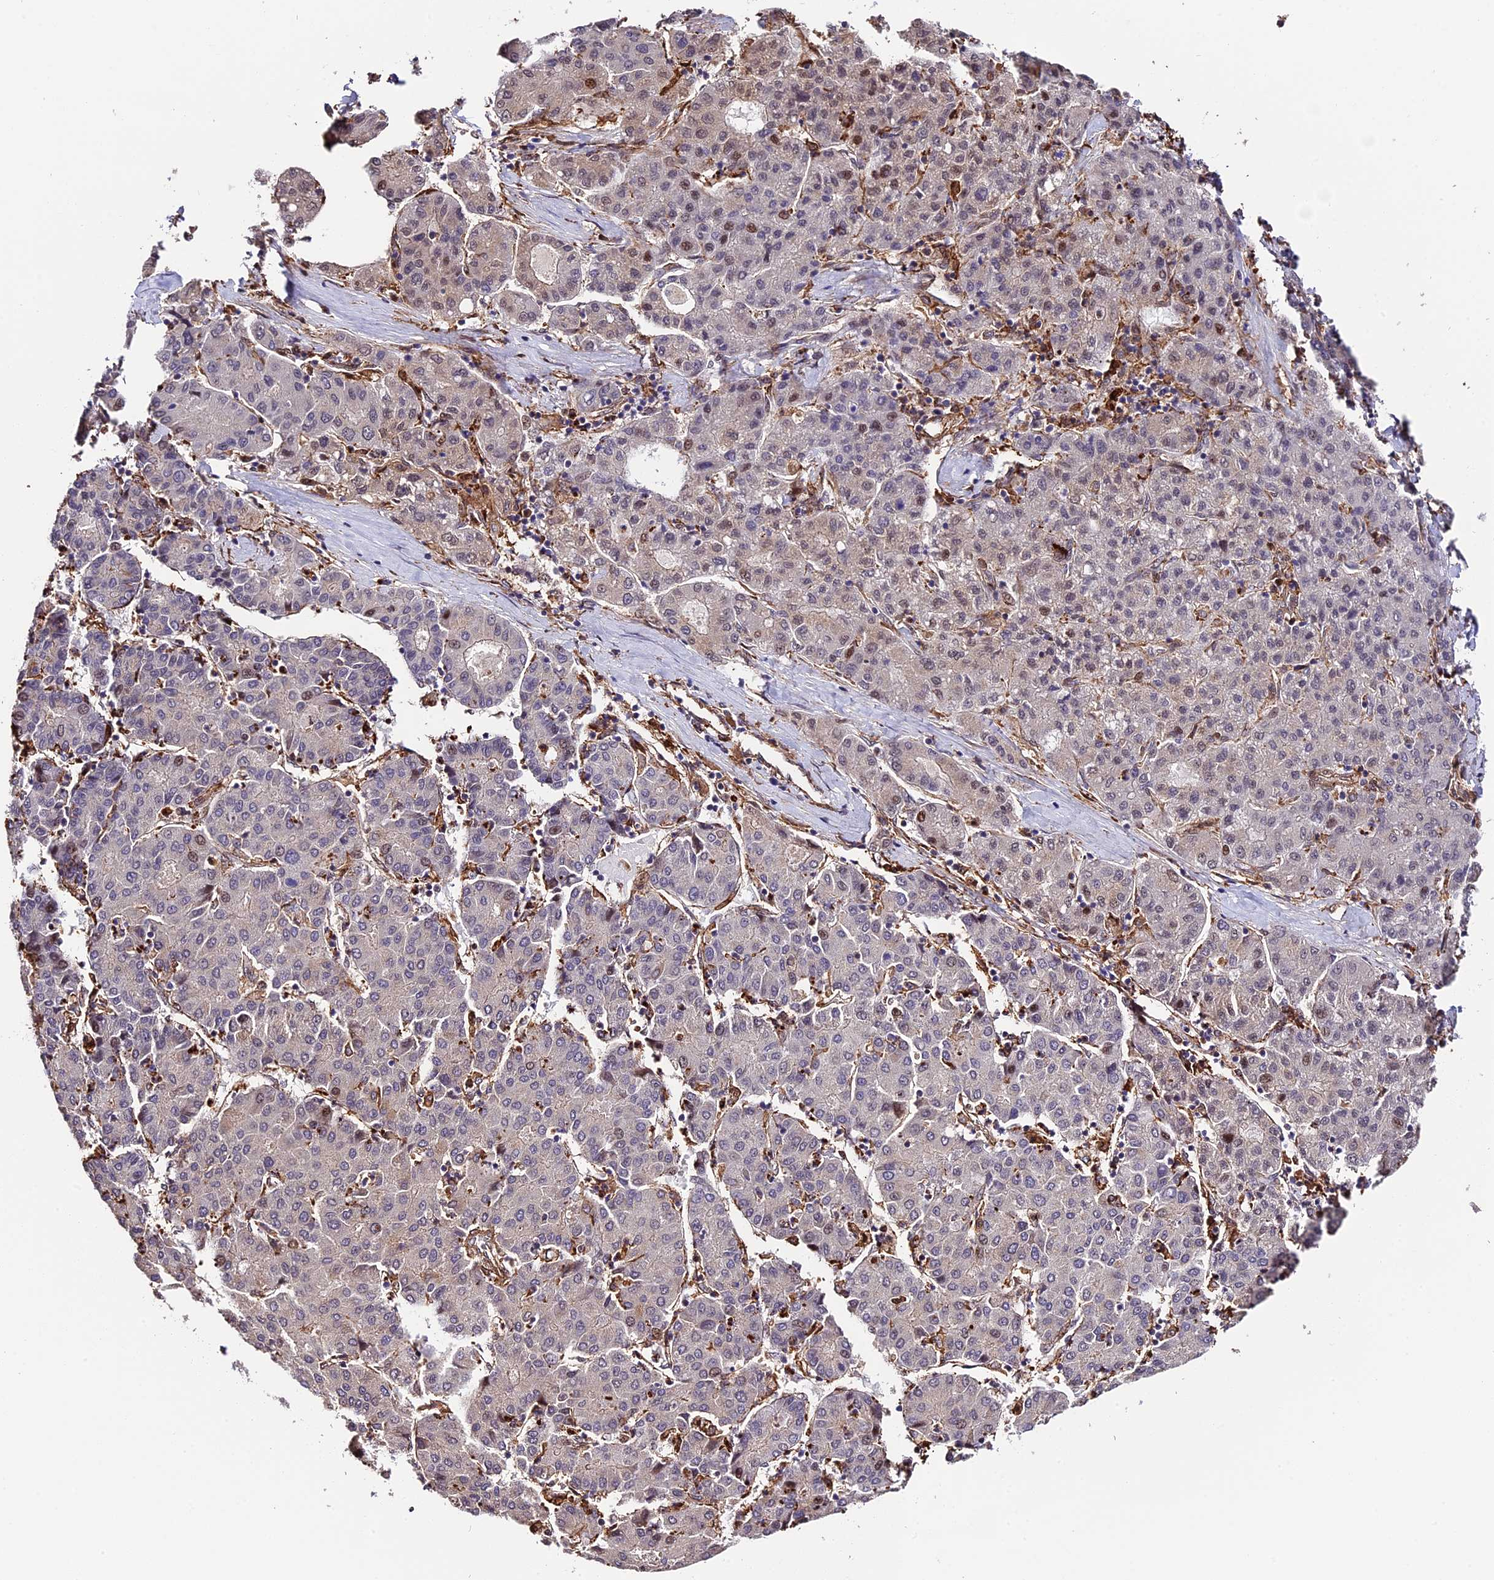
{"staining": {"intensity": "negative", "quantity": "none", "location": "none"}, "tissue": "liver cancer", "cell_type": "Tumor cells", "image_type": "cancer", "snomed": [{"axis": "morphology", "description": "Carcinoma, Hepatocellular, NOS"}, {"axis": "topography", "description": "Liver"}], "caption": "A micrograph of human liver hepatocellular carcinoma is negative for staining in tumor cells. (DAB (3,3'-diaminobenzidine) IHC with hematoxylin counter stain).", "gene": "HERPUD1", "patient": {"sex": "male", "age": 65}}